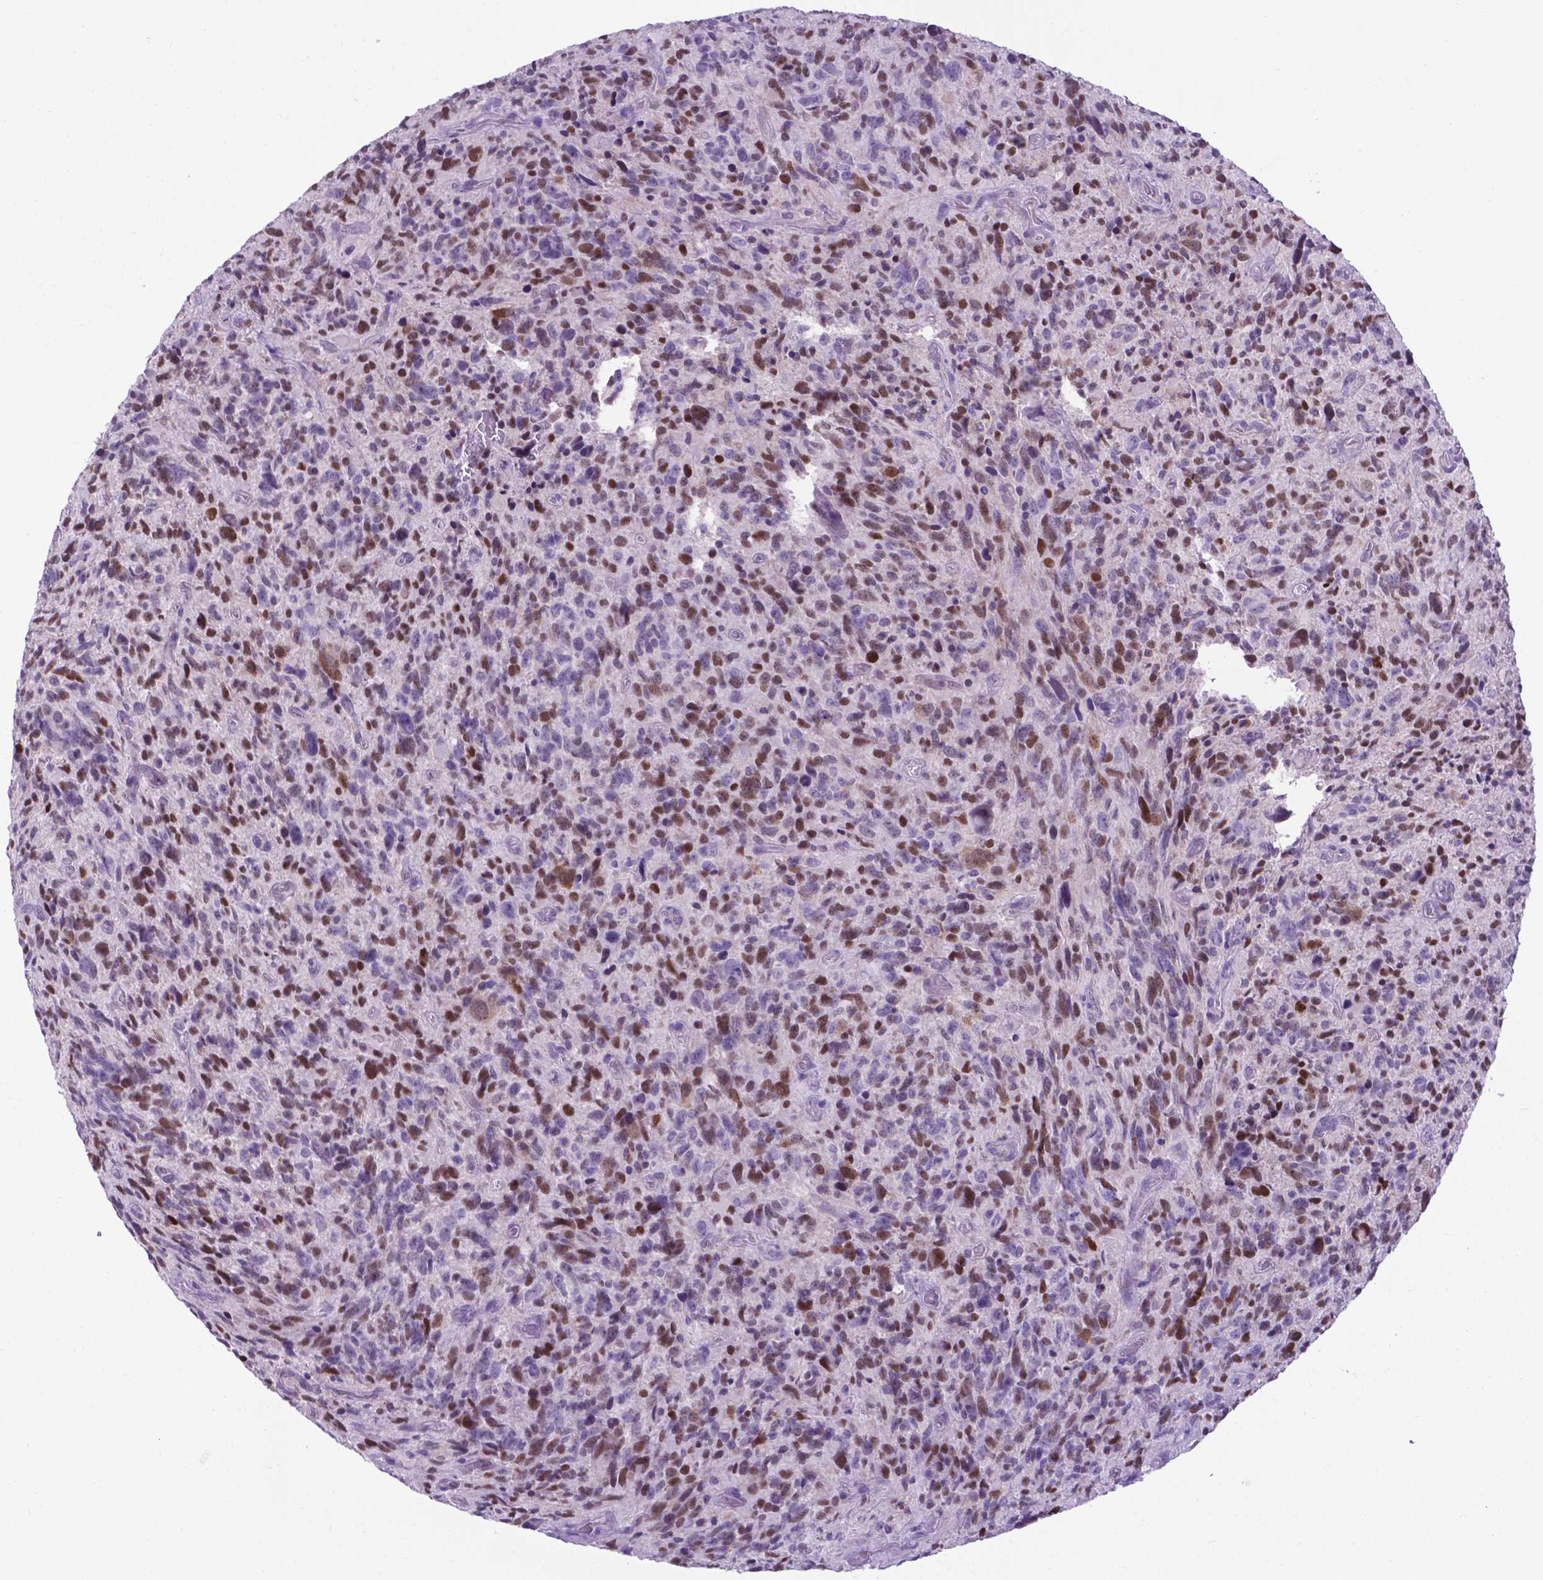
{"staining": {"intensity": "moderate", "quantity": "25%-75%", "location": "nuclear"}, "tissue": "glioma", "cell_type": "Tumor cells", "image_type": "cancer", "snomed": [{"axis": "morphology", "description": "Glioma, malignant, High grade"}, {"axis": "topography", "description": "Brain"}], "caption": "DAB immunohistochemical staining of glioma reveals moderate nuclear protein expression in about 25%-75% of tumor cells.", "gene": "POU3F3", "patient": {"sex": "male", "age": 46}}